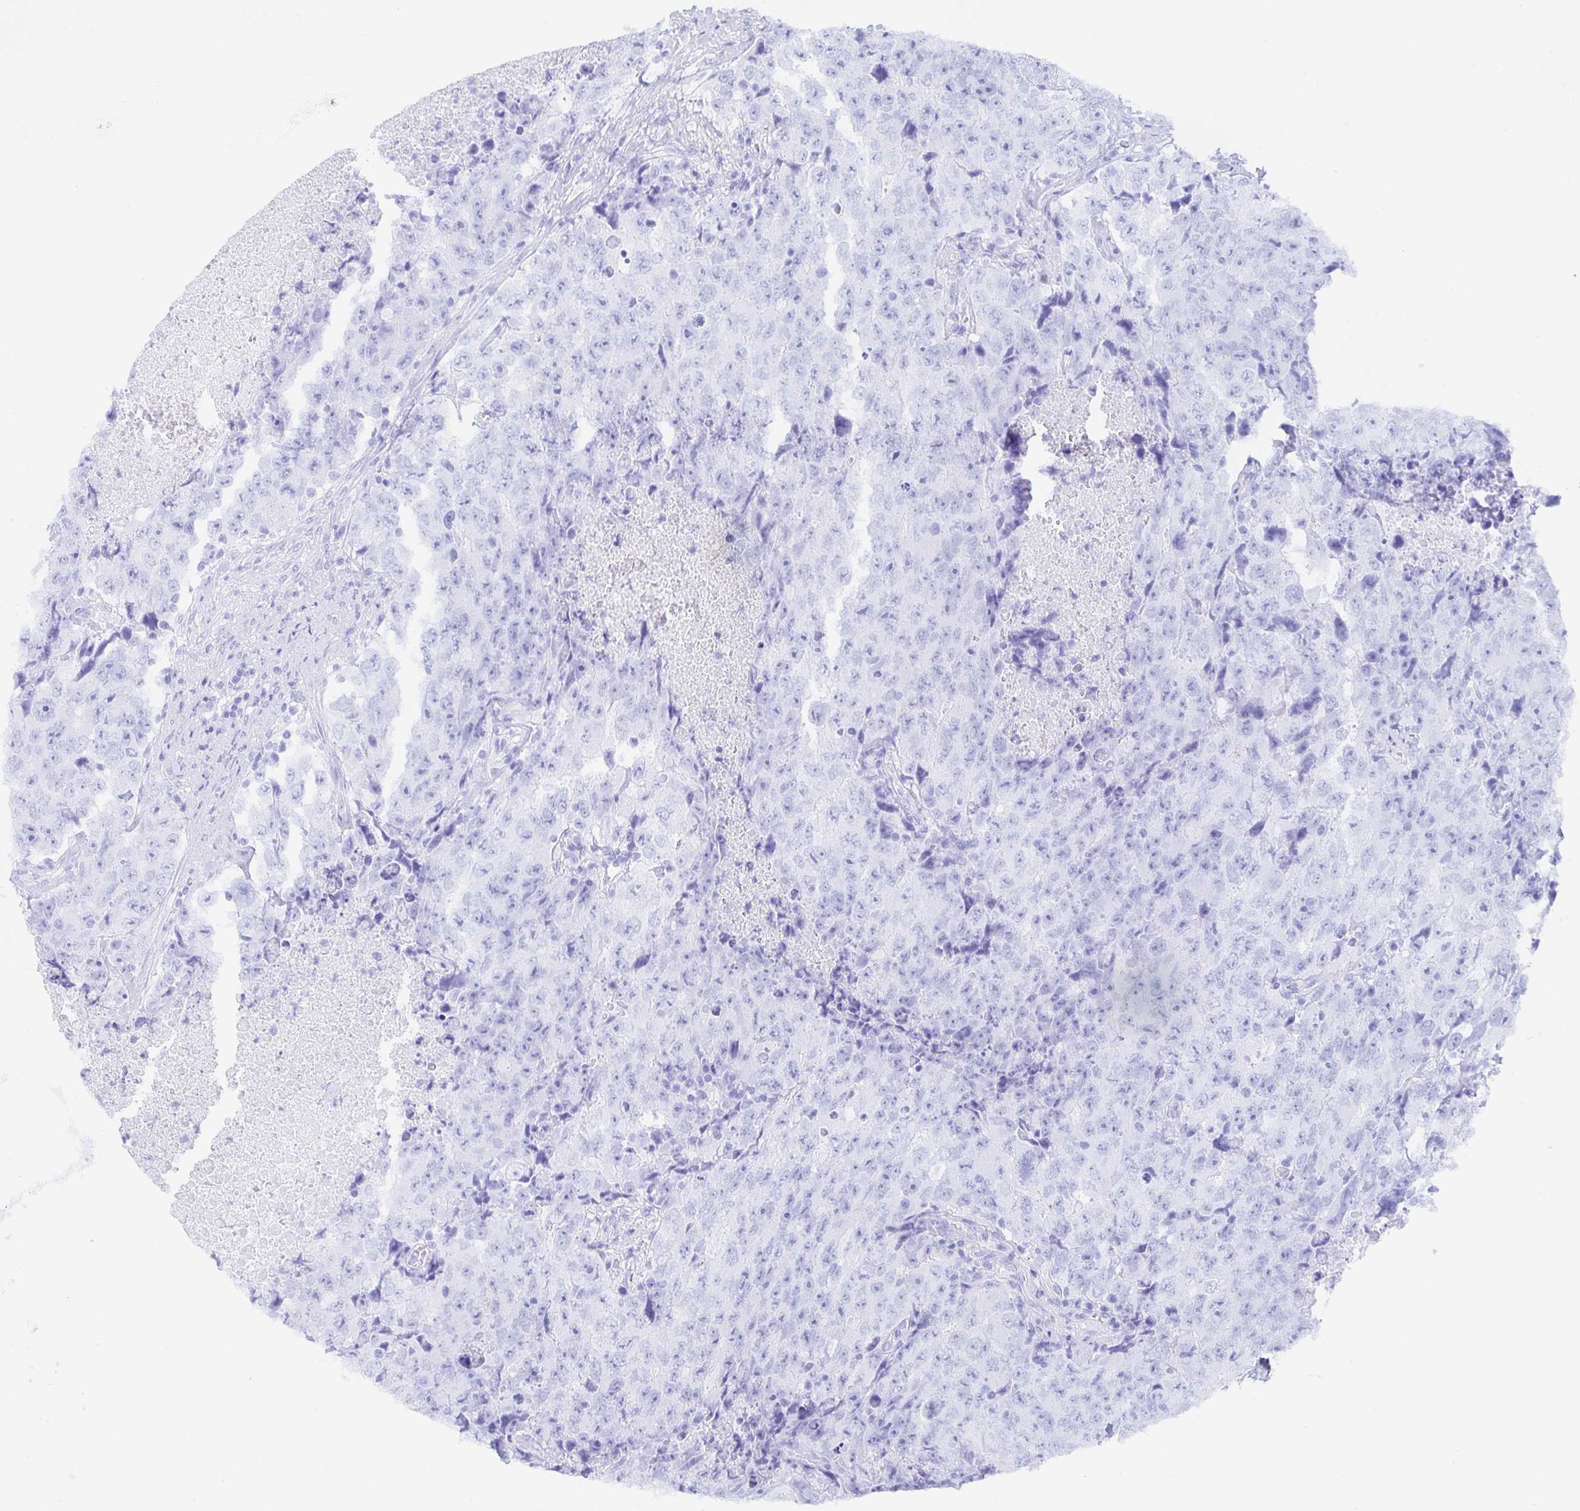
{"staining": {"intensity": "negative", "quantity": "none", "location": "none"}, "tissue": "testis cancer", "cell_type": "Tumor cells", "image_type": "cancer", "snomed": [{"axis": "morphology", "description": "Carcinoma, Embryonal, NOS"}, {"axis": "topography", "description": "Testis"}], "caption": "High power microscopy histopathology image of an IHC histopathology image of testis cancer, revealing no significant positivity in tumor cells. The staining is performed using DAB brown chromogen with nuclei counter-stained in using hematoxylin.", "gene": "EZHIP", "patient": {"sex": "male", "age": 24}}